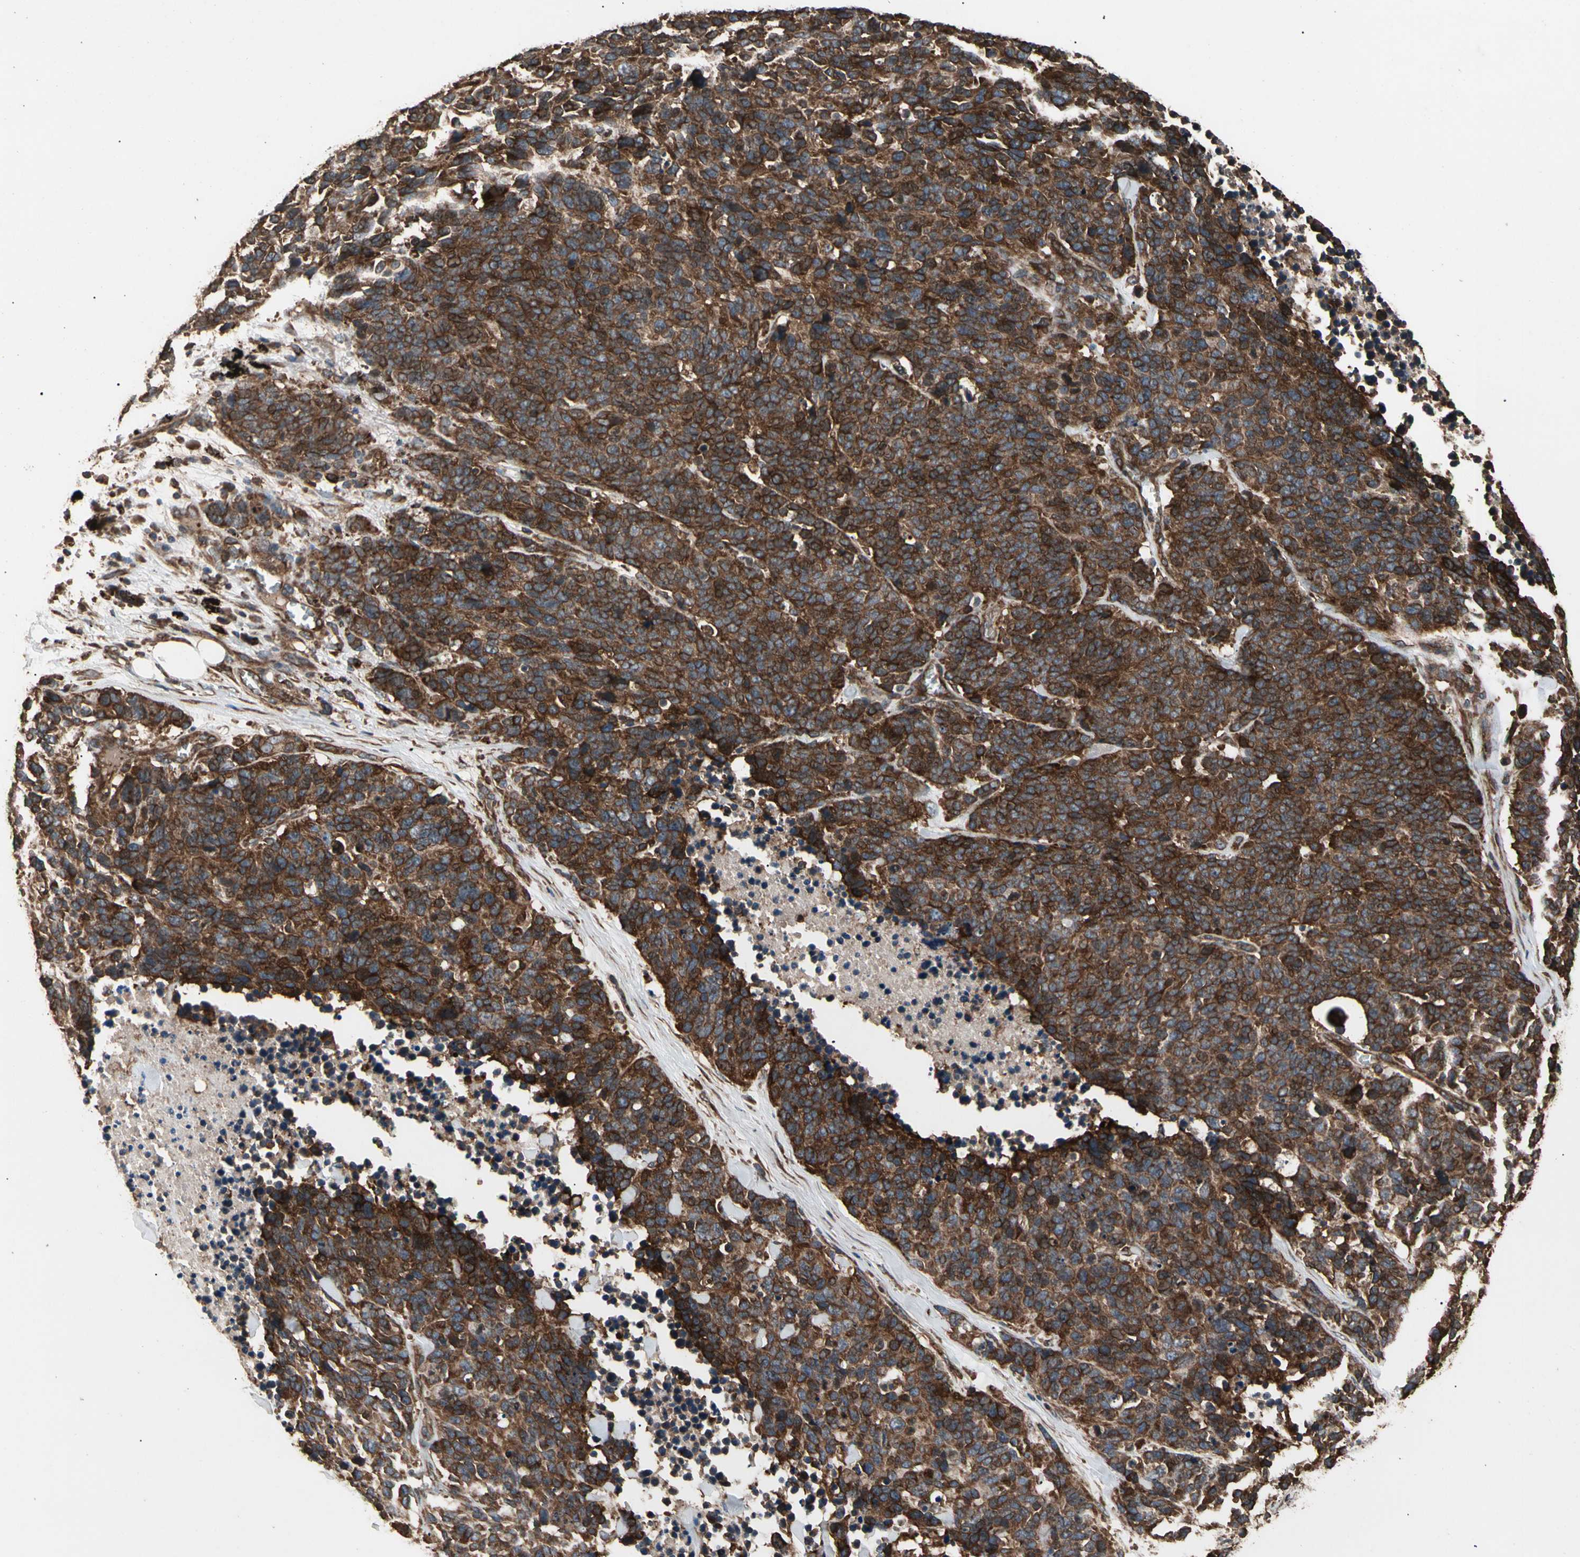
{"staining": {"intensity": "strong", "quantity": ">75%", "location": "cytoplasmic/membranous"}, "tissue": "lung cancer", "cell_type": "Tumor cells", "image_type": "cancer", "snomed": [{"axis": "morphology", "description": "Neoplasm, malignant, NOS"}, {"axis": "topography", "description": "Lung"}], "caption": "Human lung malignant neoplasm stained with a protein marker exhibits strong staining in tumor cells.", "gene": "AGBL2", "patient": {"sex": "female", "age": 58}}